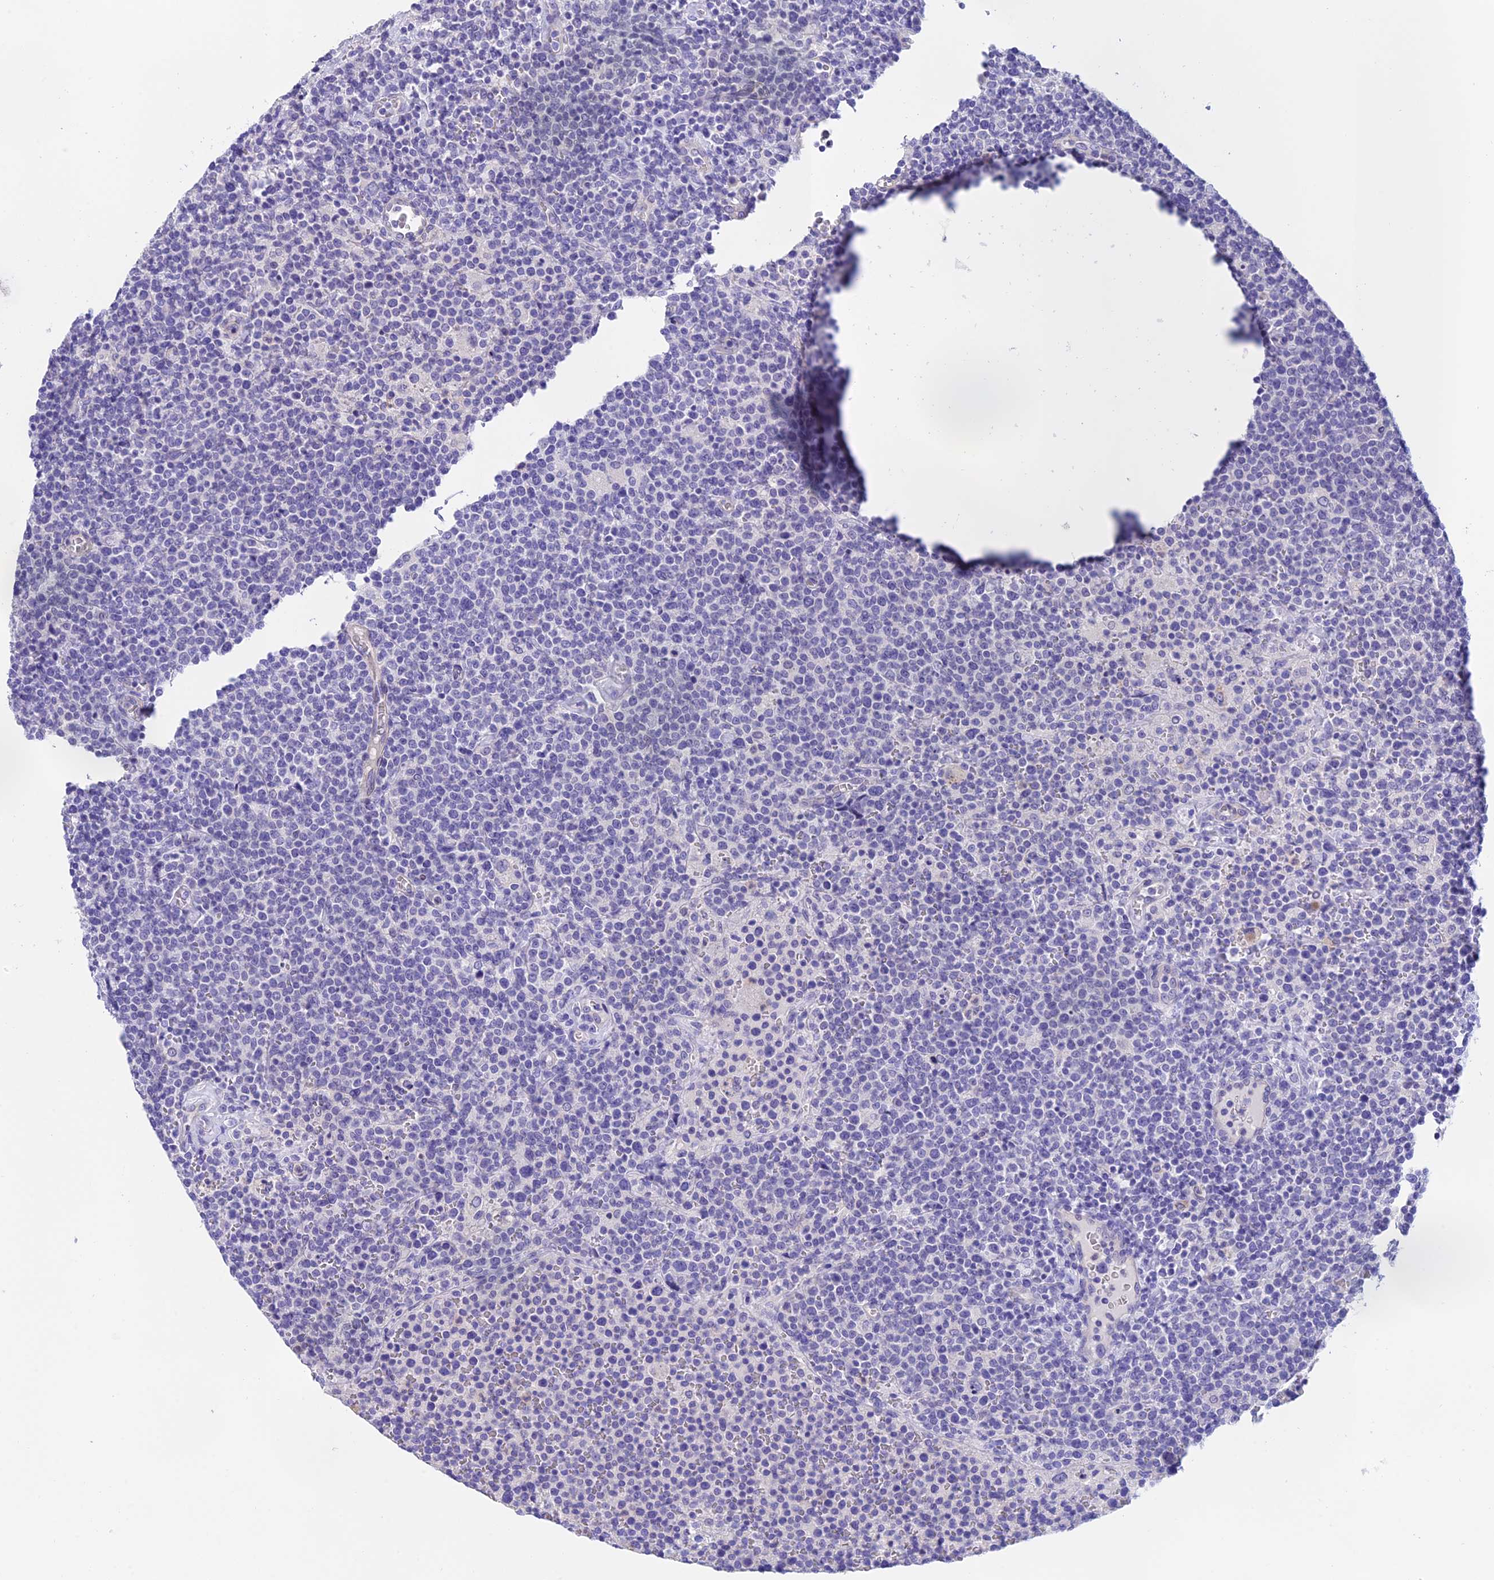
{"staining": {"intensity": "negative", "quantity": "none", "location": "none"}, "tissue": "lymphoma", "cell_type": "Tumor cells", "image_type": "cancer", "snomed": [{"axis": "morphology", "description": "Malignant lymphoma, non-Hodgkin's type, High grade"}, {"axis": "topography", "description": "Lymph node"}], "caption": "The IHC micrograph has no significant staining in tumor cells of lymphoma tissue. The staining was performed using DAB (3,3'-diaminobenzidine) to visualize the protein expression in brown, while the nuclei were stained in blue with hematoxylin (Magnification: 20x).", "gene": "C17orf67", "patient": {"sex": "male", "age": 61}}